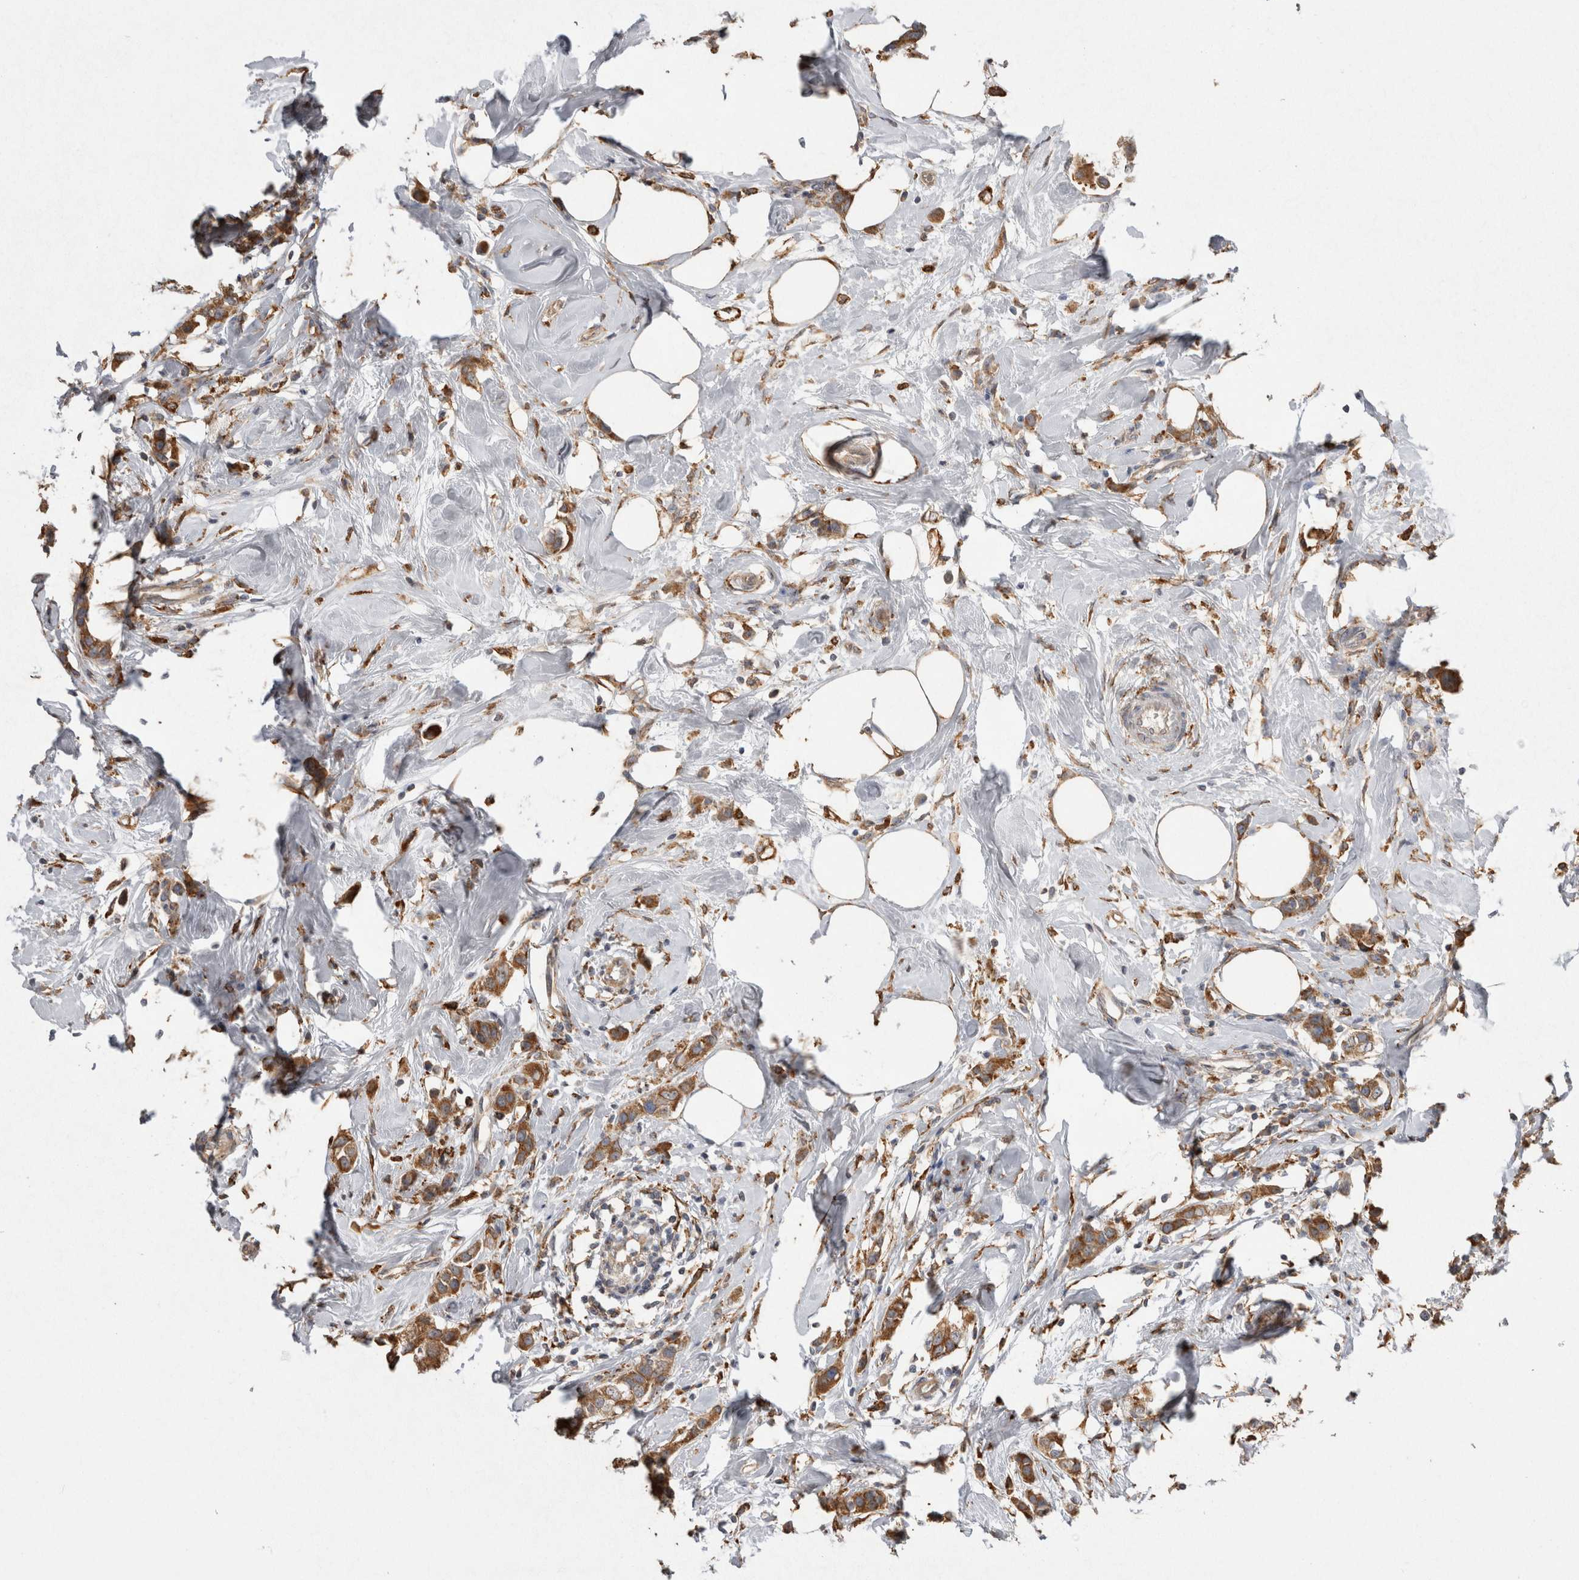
{"staining": {"intensity": "strong", "quantity": ">75%", "location": "cytoplasmic/membranous"}, "tissue": "breast cancer", "cell_type": "Tumor cells", "image_type": "cancer", "snomed": [{"axis": "morphology", "description": "Normal tissue, NOS"}, {"axis": "morphology", "description": "Duct carcinoma"}, {"axis": "topography", "description": "Breast"}], "caption": "This micrograph displays breast cancer stained with immunohistochemistry to label a protein in brown. The cytoplasmic/membranous of tumor cells show strong positivity for the protein. Nuclei are counter-stained blue.", "gene": "LRPAP1", "patient": {"sex": "female", "age": 50}}